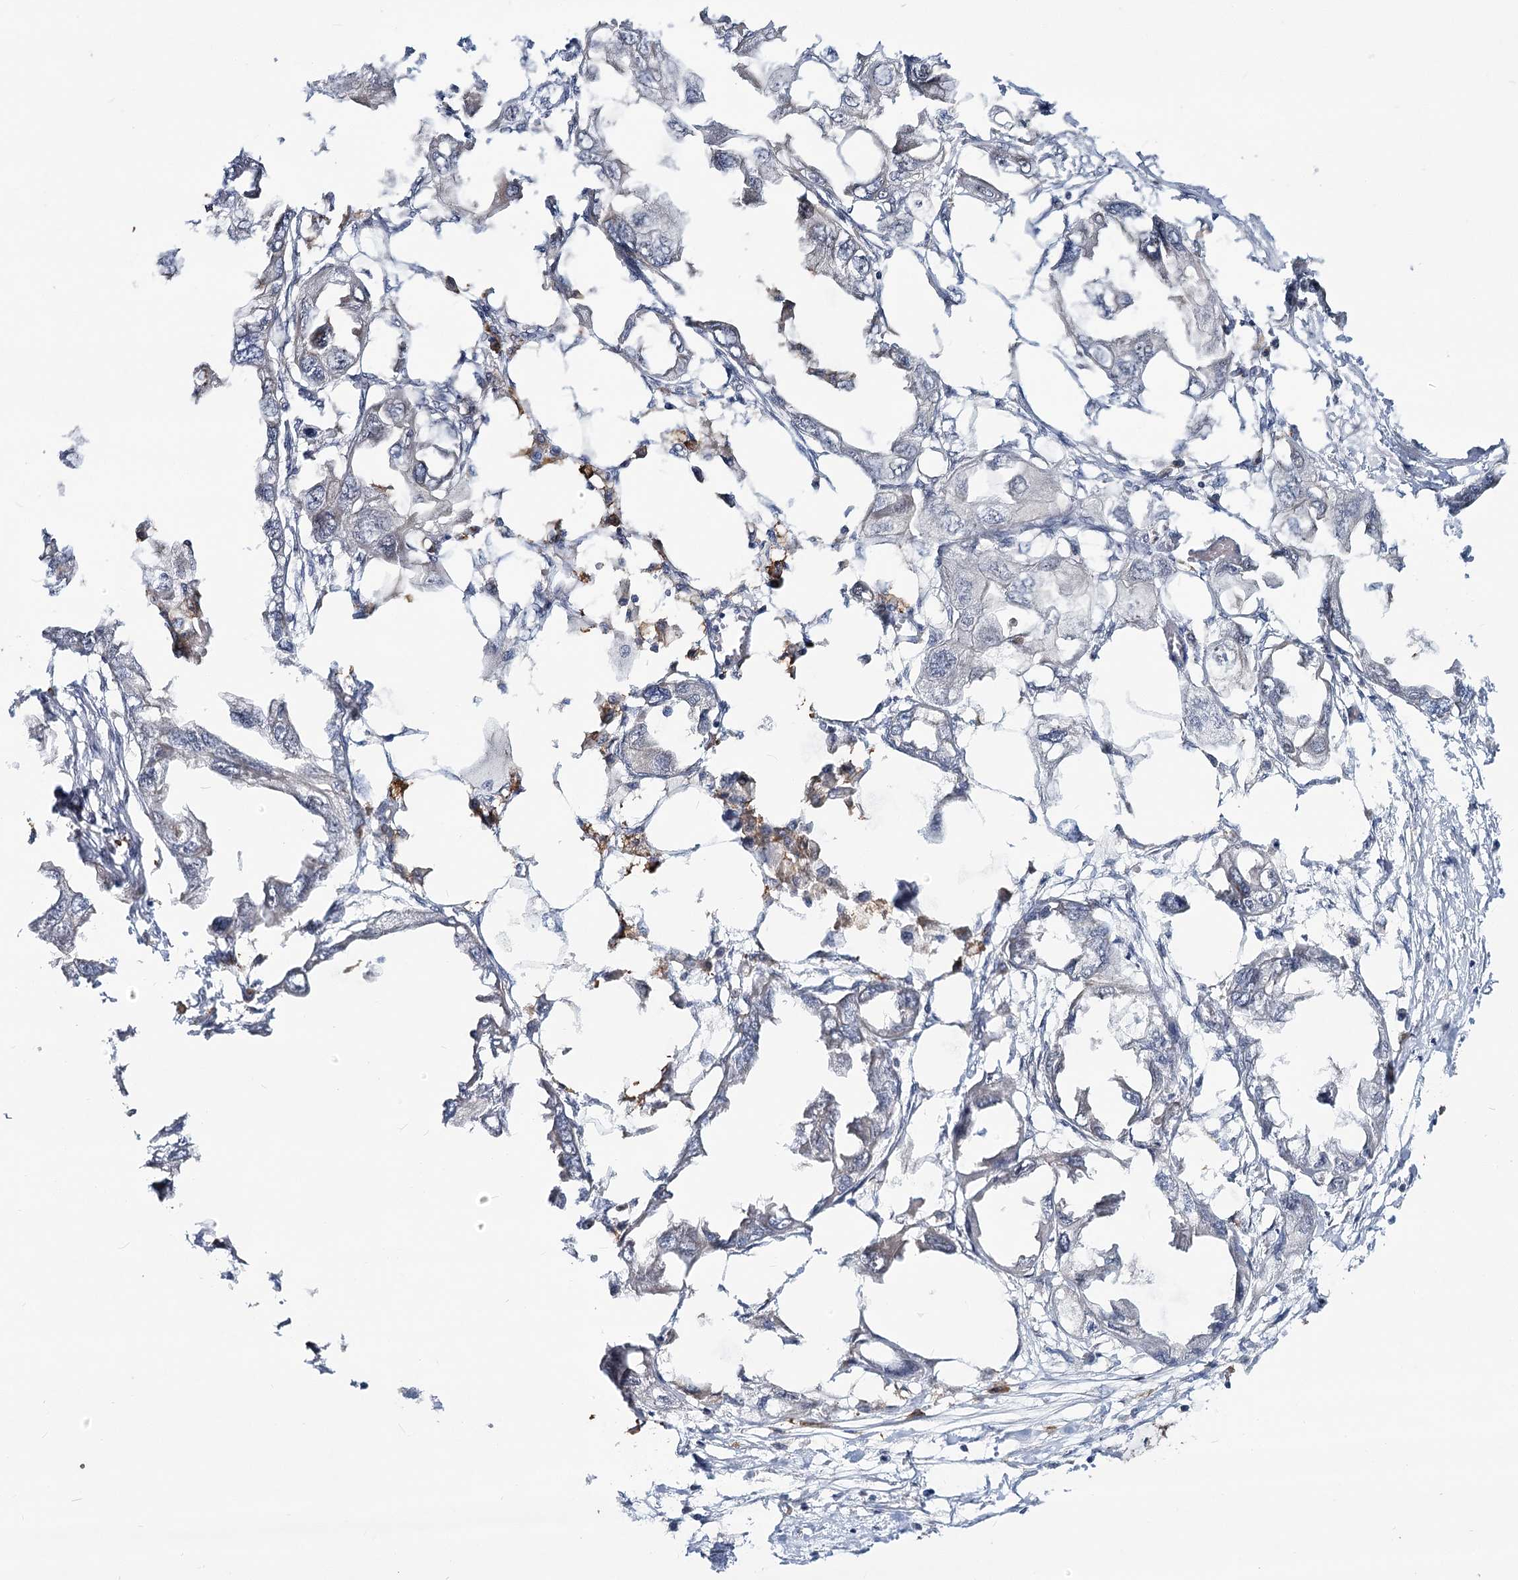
{"staining": {"intensity": "moderate", "quantity": "<25%", "location": "cytoplasmic/membranous"}, "tissue": "endometrial cancer", "cell_type": "Tumor cells", "image_type": "cancer", "snomed": [{"axis": "morphology", "description": "Adenocarcinoma, NOS"}, {"axis": "morphology", "description": "Adenocarcinoma, metastatic, NOS"}, {"axis": "topography", "description": "Adipose tissue"}, {"axis": "topography", "description": "Endometrium"}], "caption": "Endometrial cancer stained for a protein reveals moderate cytoplasmic/membranous positivity in tumor cells.", "gene": "CIB4", "patient": {"sex": "female", "age": 67}}